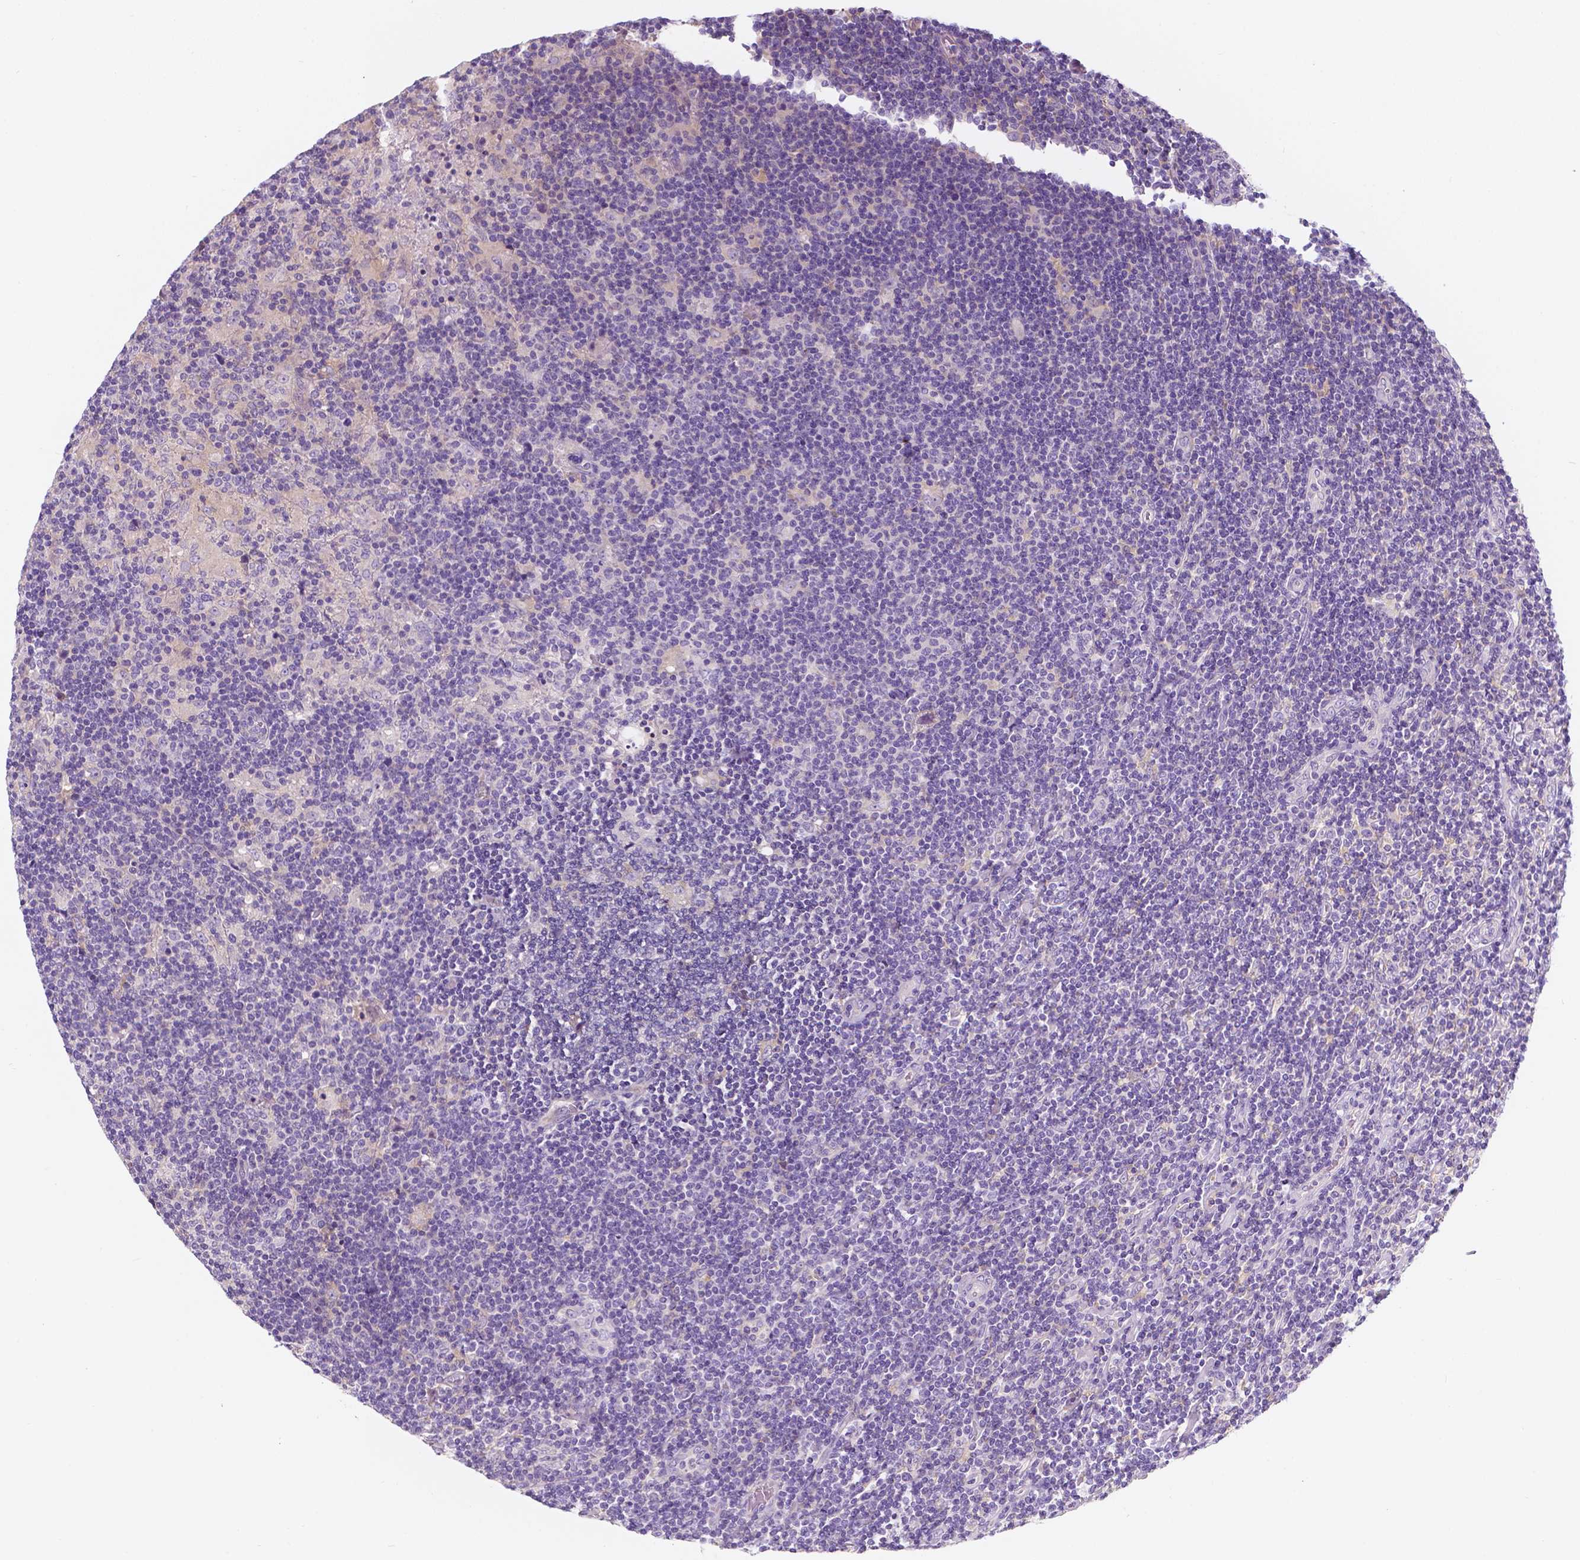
{"staining": {"intensity": "negative", "quantity": "none", "location": "none"}, "tissue": "lymphoma", "cell_type": "Tumor cells", "image_type": "cancer", "snomed": [{"axis": "morphology", "description": "Hodgkin's disease, NOS"}, {"axis": "topography", "description": "Lymph node"}], "caption": "Tumor cells are negative for protein expression in human lymphoma.", "gene": "SIRT2", "patient": {"sex": "male", "age": 40}}